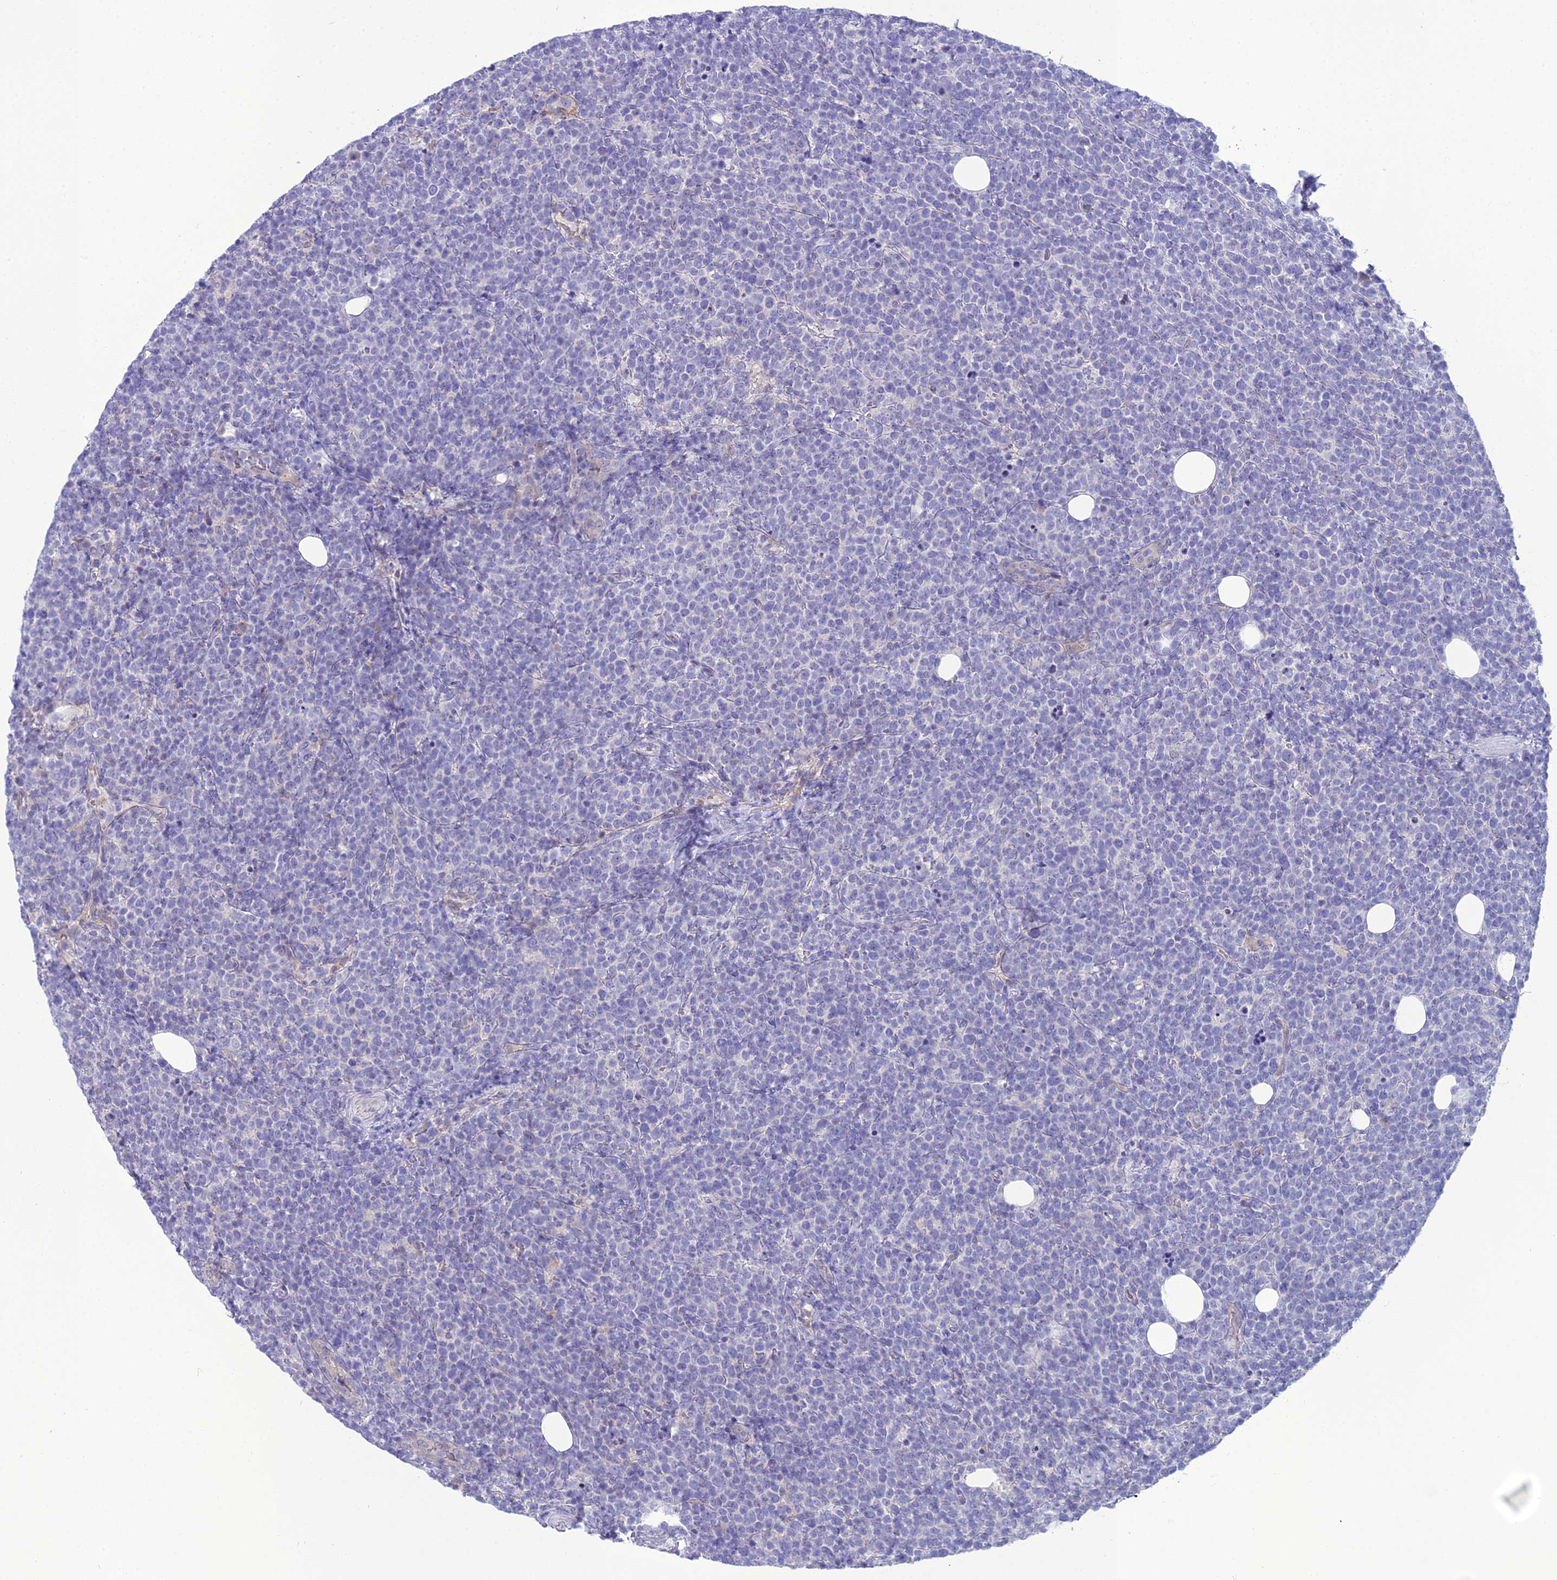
{"staining": {"intensity": "negative", "quantity": "none", "location": "none"}, "tissue": "lymphoma", "cell_type": "Tumor cells", "image_type": "cancer", "snomed": [{"axis": "morphology", "description": "Malignant lymphoma, non-Hodgkin's type, High grade"}, {"axis": "topography", "description": "Lymph node"}], "caption": "The IHC micrograph has no significant expression in tumor cells of high-grade malignant lymphoma, non-Hodgkin's type tissue.", "gene": "GNPNAT1", "patient": {"sex": "male", "age": 61}}